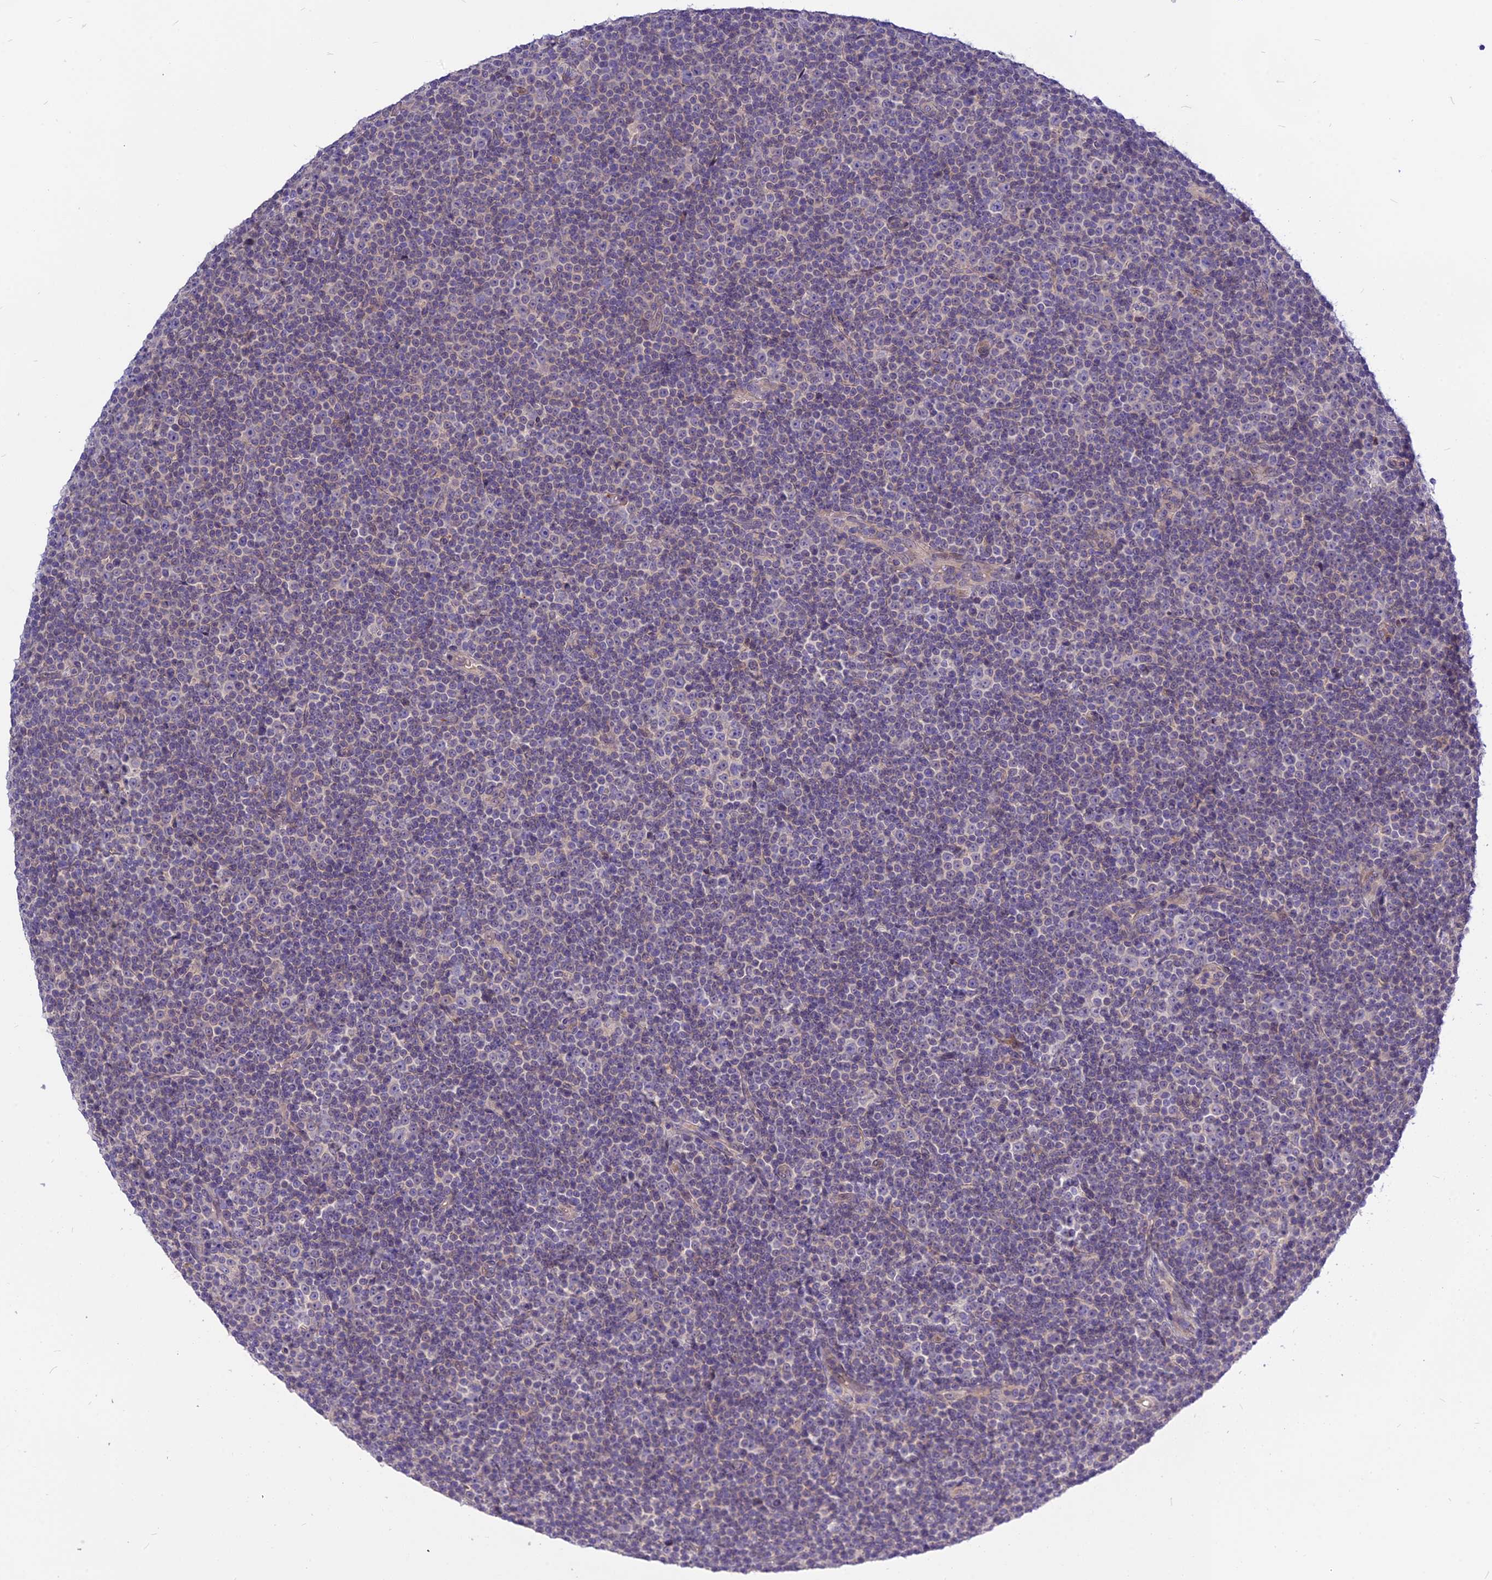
{"staining": {"intensity": "negative", "quantity": "none", "location": "none"}, "tissue": "lymphoma", "cell_type": "Tumor cells", "image_type": "cancer", "snomed": [{"axis": "morphology", "description": "Malignant lymphoma, non-Hodgkin's type, Low grade"}, {"axis": "topography", "description": "Lymph node"}], "caption": "There is no significant staining in tumor cells of low-grade malignant lymphoma, non-Hodgkin's type.", "gene": "CZIB", "patient": {"sex": "female", "age": 67}}